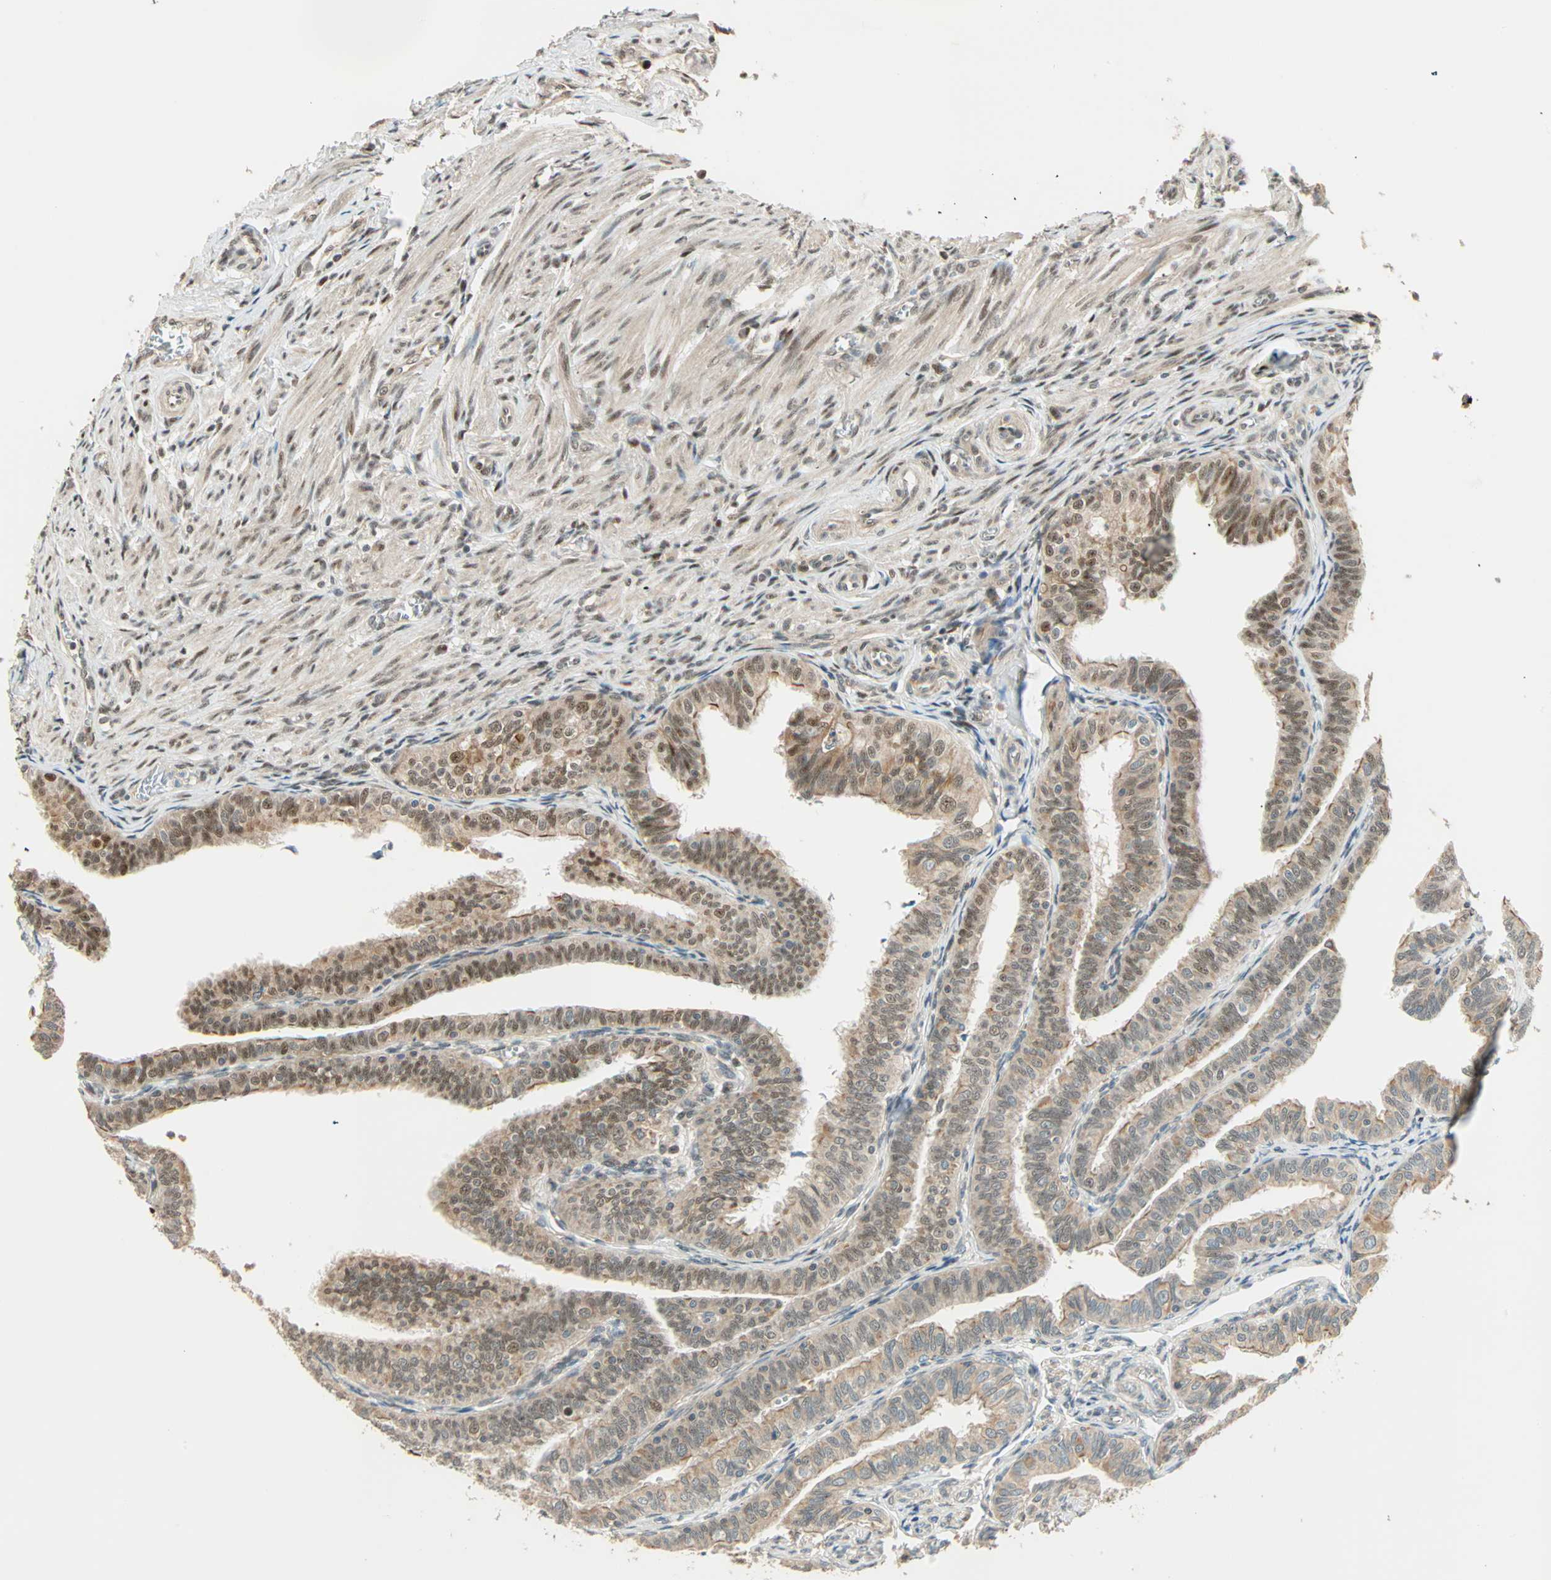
{"staining": {"intensity": "strong", "quantity": ">75%", "location": "cytoplasmic/membranous,nuclear"}, "tissue": "fallopian tube", "cell_type": "Glandular cells", "image_type": "normal", "snomed": [{"axis": "morphology", "description": "Normal tissue, NOS"}, {"axis": "topography", "description": "Fallopian tube"}], "caption": "Immunohistochemical staining of benign human fallopian tube demonstrates strong cytoplasmic/membranous,nuclear protein positivity in about >75% of glandular cells. (DAB (3,3'-diaminobenzidine) IHC, brown staining for protein, blue staining for nuclei).", "gene": "PNPLA6", "patient": {"sex": "female", "age": 46}}